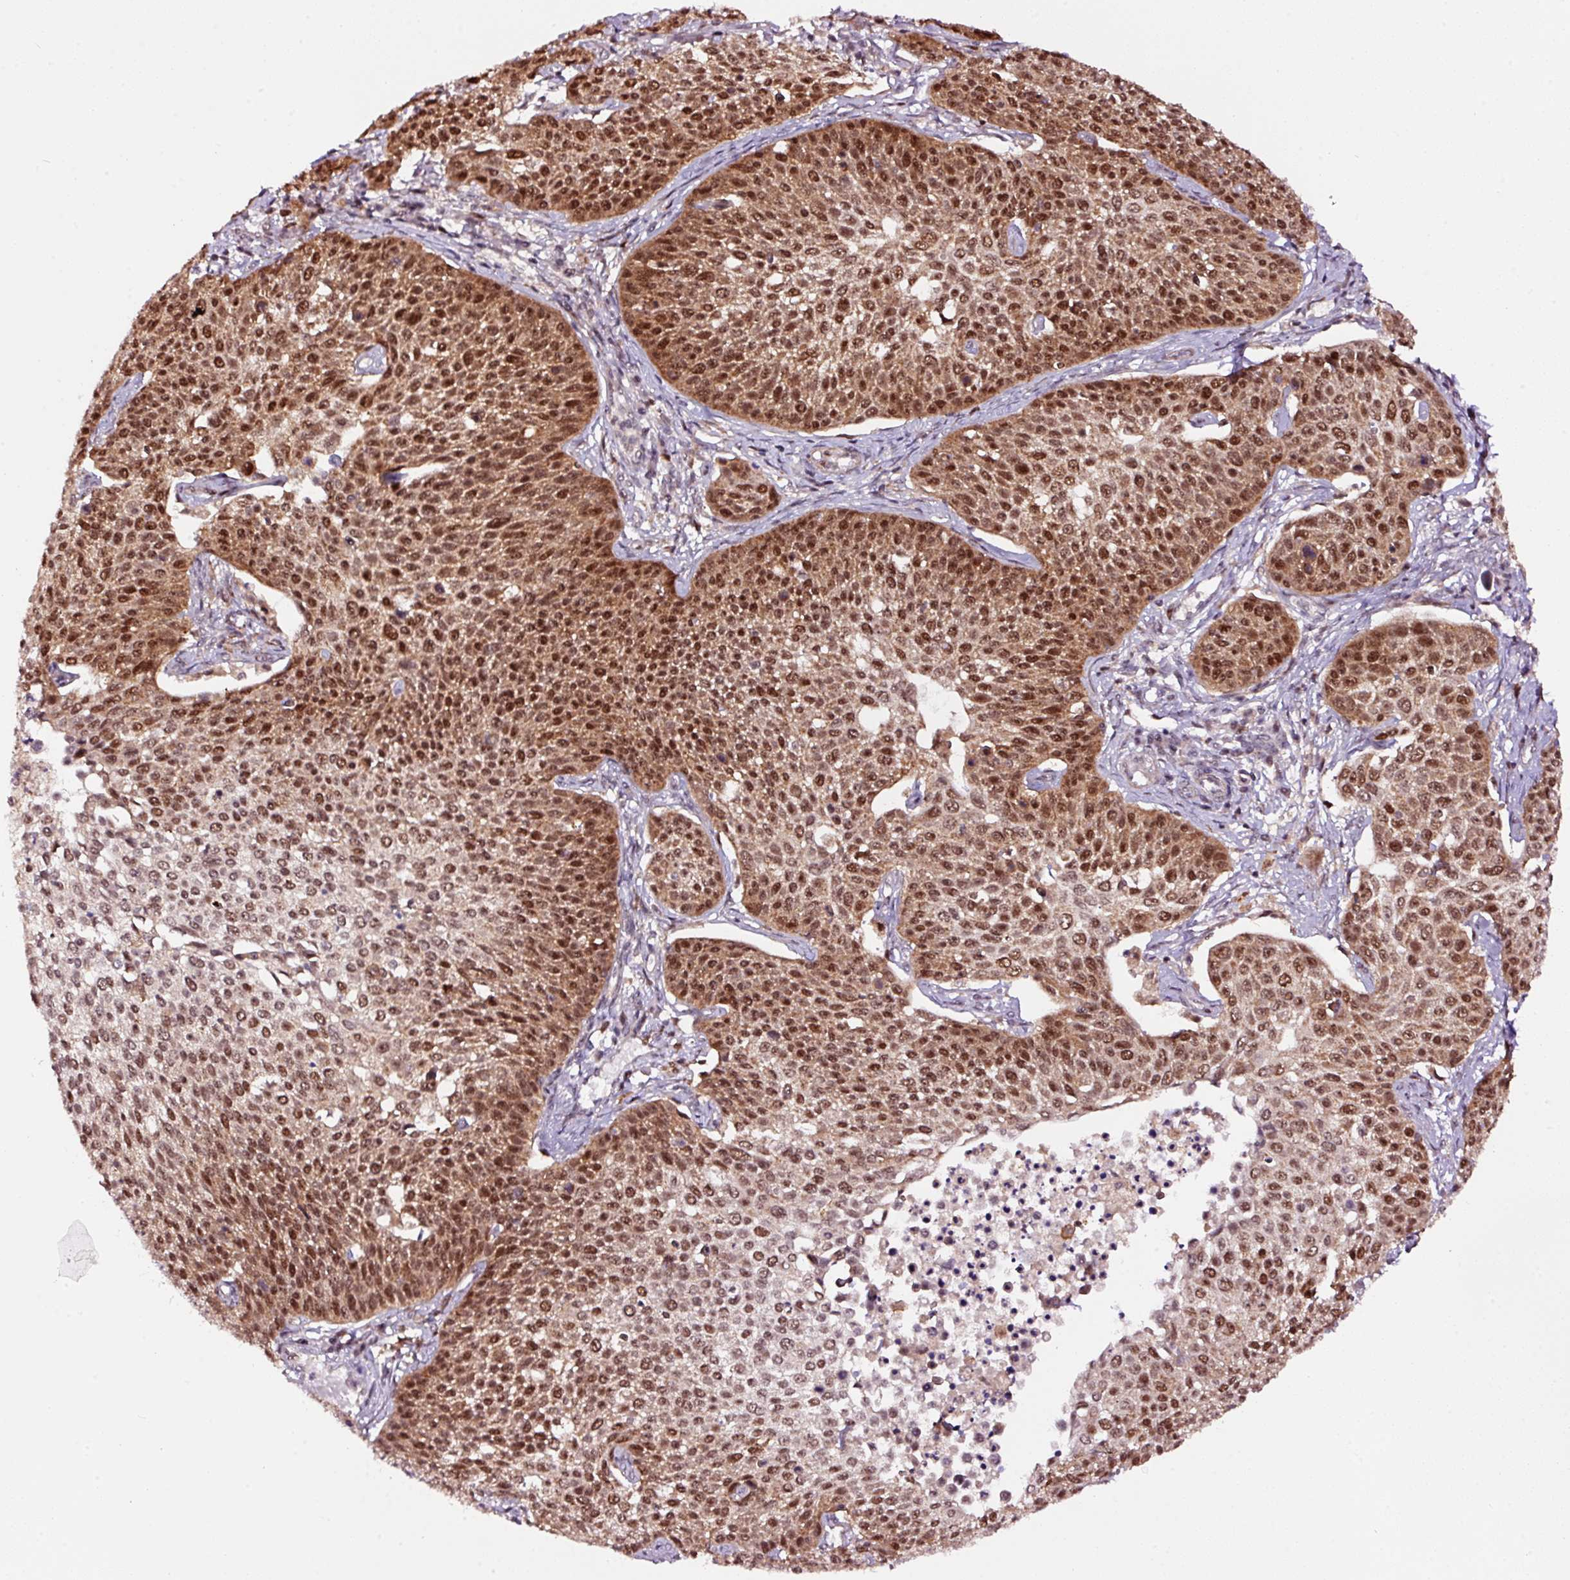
{"staining": {"intensity": "moderate", "quantity": ">75%", "location": "nuclear"}, "tissue": "cervical cancer", "cell_type": "Tumor cells", "image_type": "cancer", "snomed": [{"axis": "morphology", "description": "Squamous cell carcinoma, NOS"}, {"axis": "topography", "description": "Cervix"}], "caption": "IHC staining of cervical cancer, which demonstrates medium levels of moderate nuclear expression in approximately >75% of tumor cells indicating moderate nuclear protein staining. The staining was performed using DAB (3,3'-diaminobenzidine) (brown) for protein detection and nuclei were counterstained in hematoxylin (blue).", "gene": "RFC4", "patient": {"sex": "female", "age": 34}}